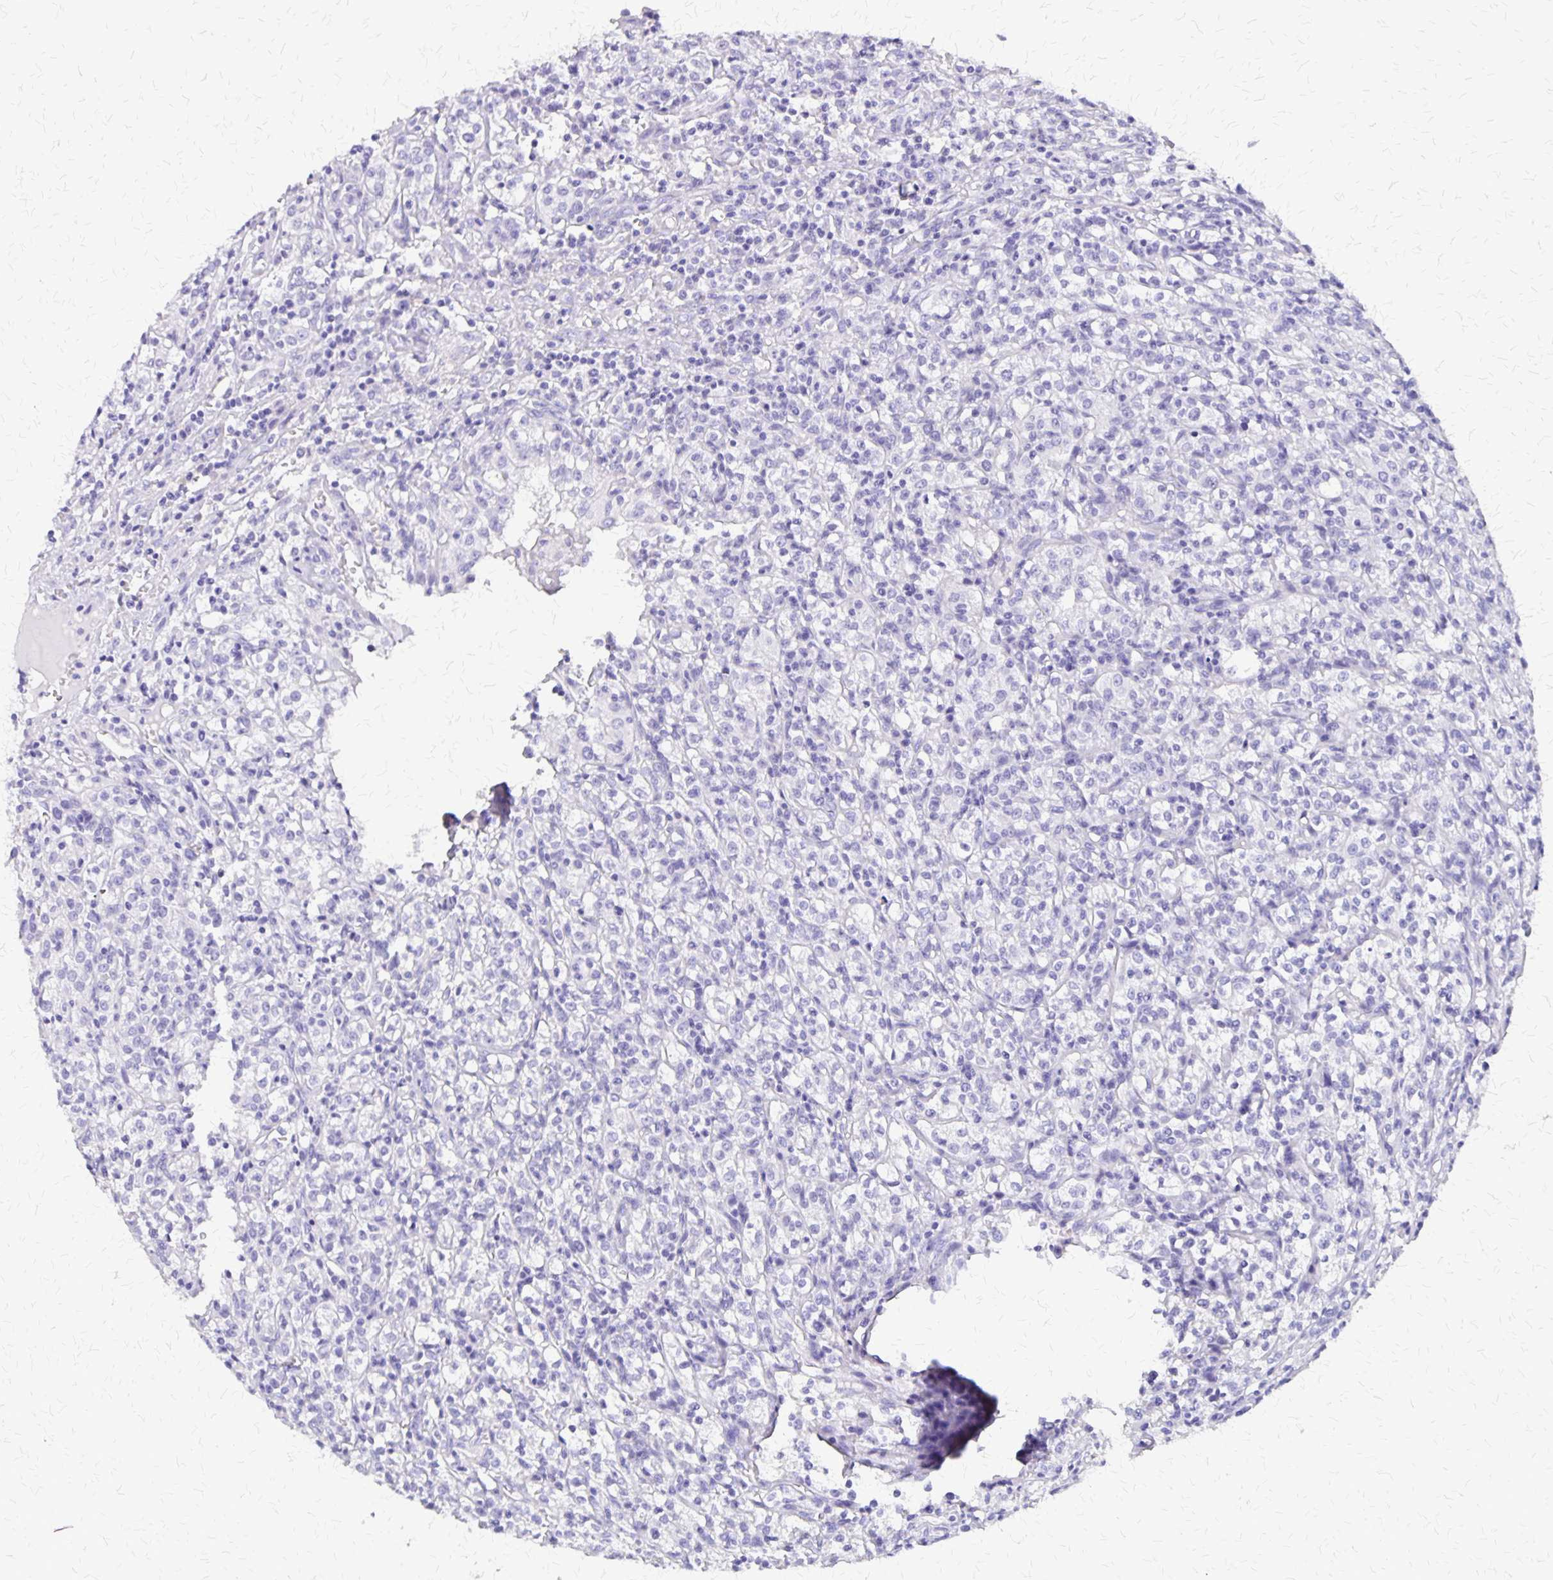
{"staining": {"intensity": "negative", "quantity": "none", "location": "none"}, "tissue": "renal cancer", "cell_type": "Tumor cells", "image_type": "cancer", "snomed": [{"axis": "morphology", "description": "Adenocarcinoma, NOS"}, {"axis": "topography", "description": "Kidney"}], "caption": "This is a image of immunohistochemistry staining of adenocarcinoma (renal), which shows no staining in tumor cells. Nuclei are stained in blue.", "gene": "SLC13A2", "patient": {"sex": "male", "age": 36}}